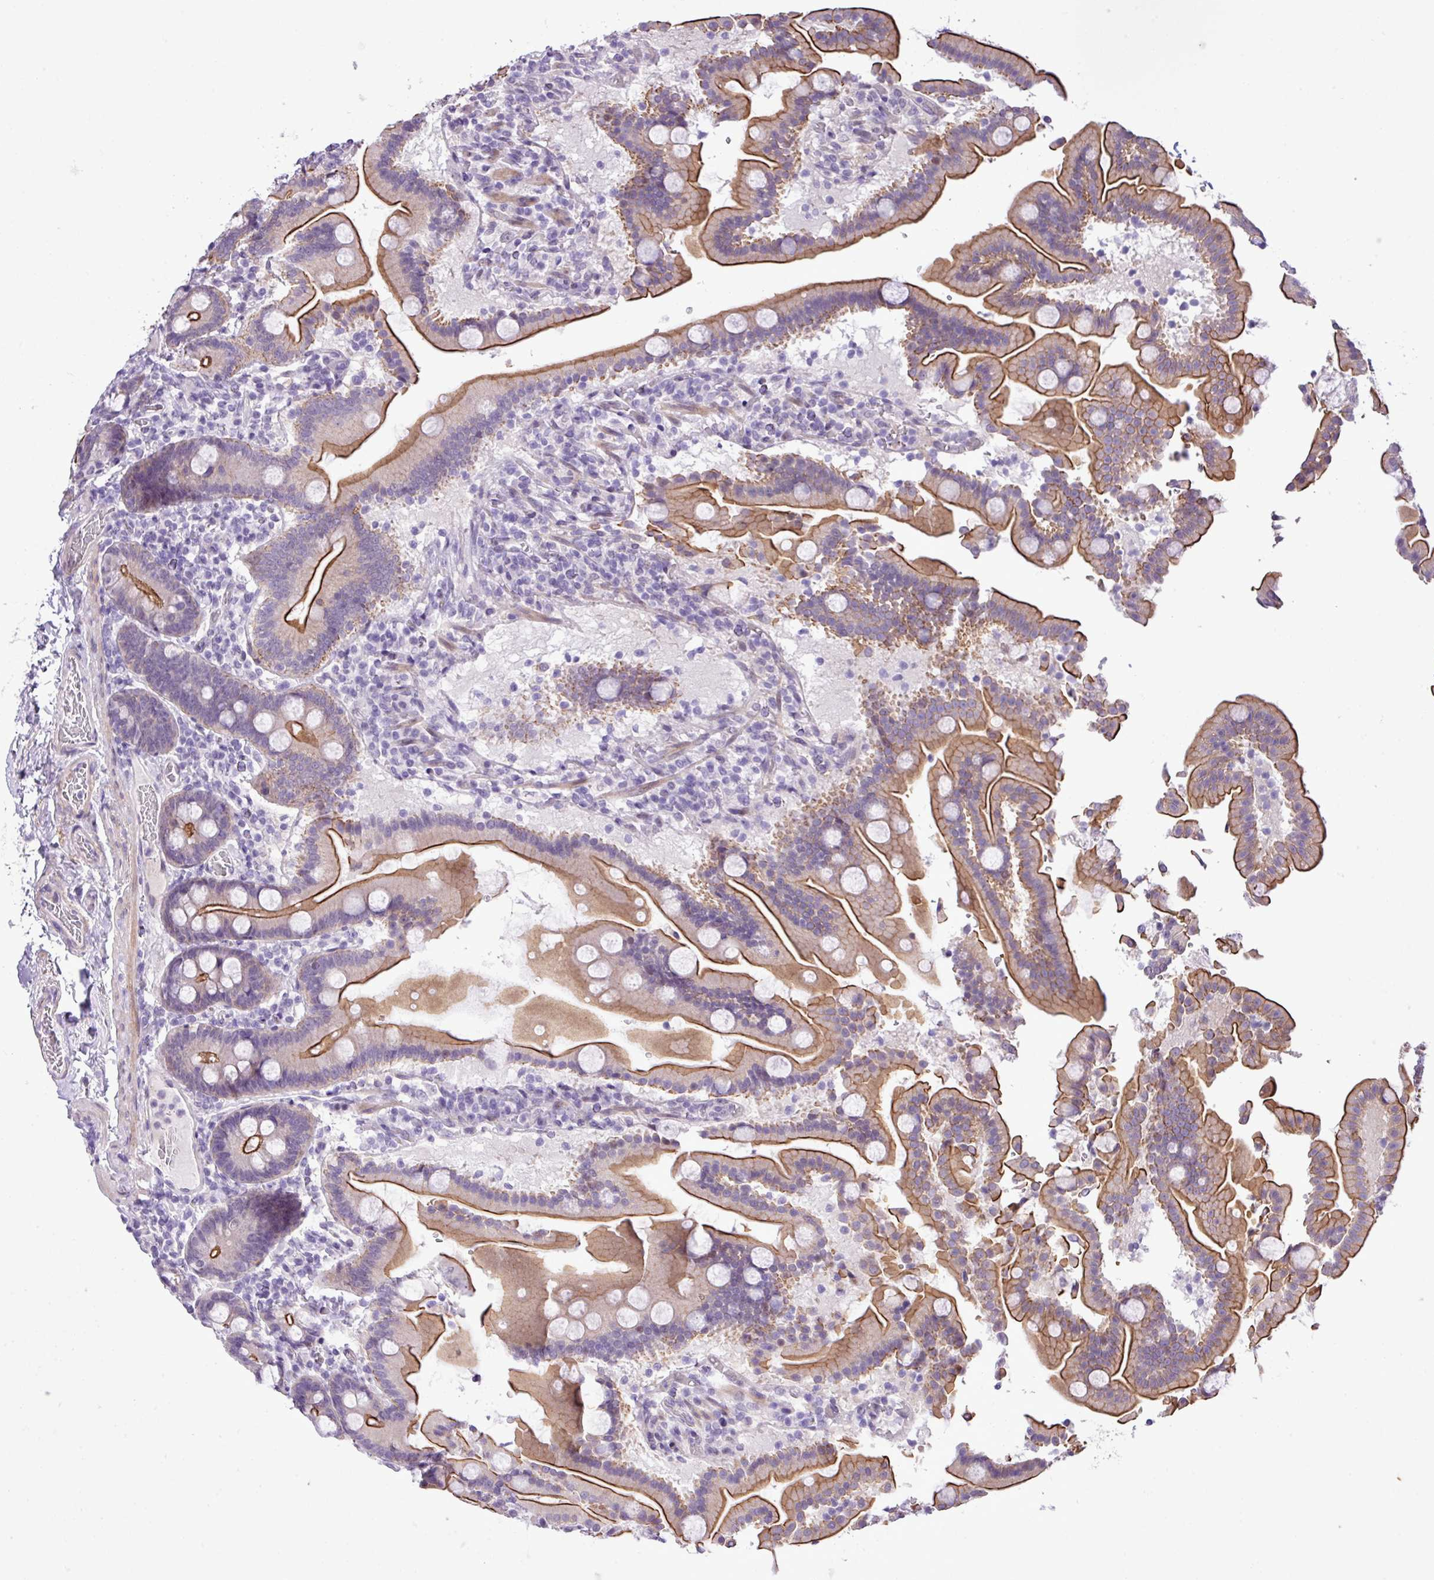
{"staining": {"intensity": "strong", "quantity": ">75%", "location": "cytoplasmic/membranous"}, "tissue": "duodenum", "cell_type": "Glandular cells", "image_type": "normal", "snomed": [{"axis": "morphology", "description": "Normal tissue, NOS"}, {"axis": "topography", "description": "Duodenum"}], "caption": "This histopathology image exhibits normal duodenum stained with IHC to label a protein in brown. The cytoplasmic/membranous of glandular cells show strong positivity for the protein. Nuclei are counter-stained blue.", "gene": "YLPM1", "patient": {"sex": "male", "age": 55}}